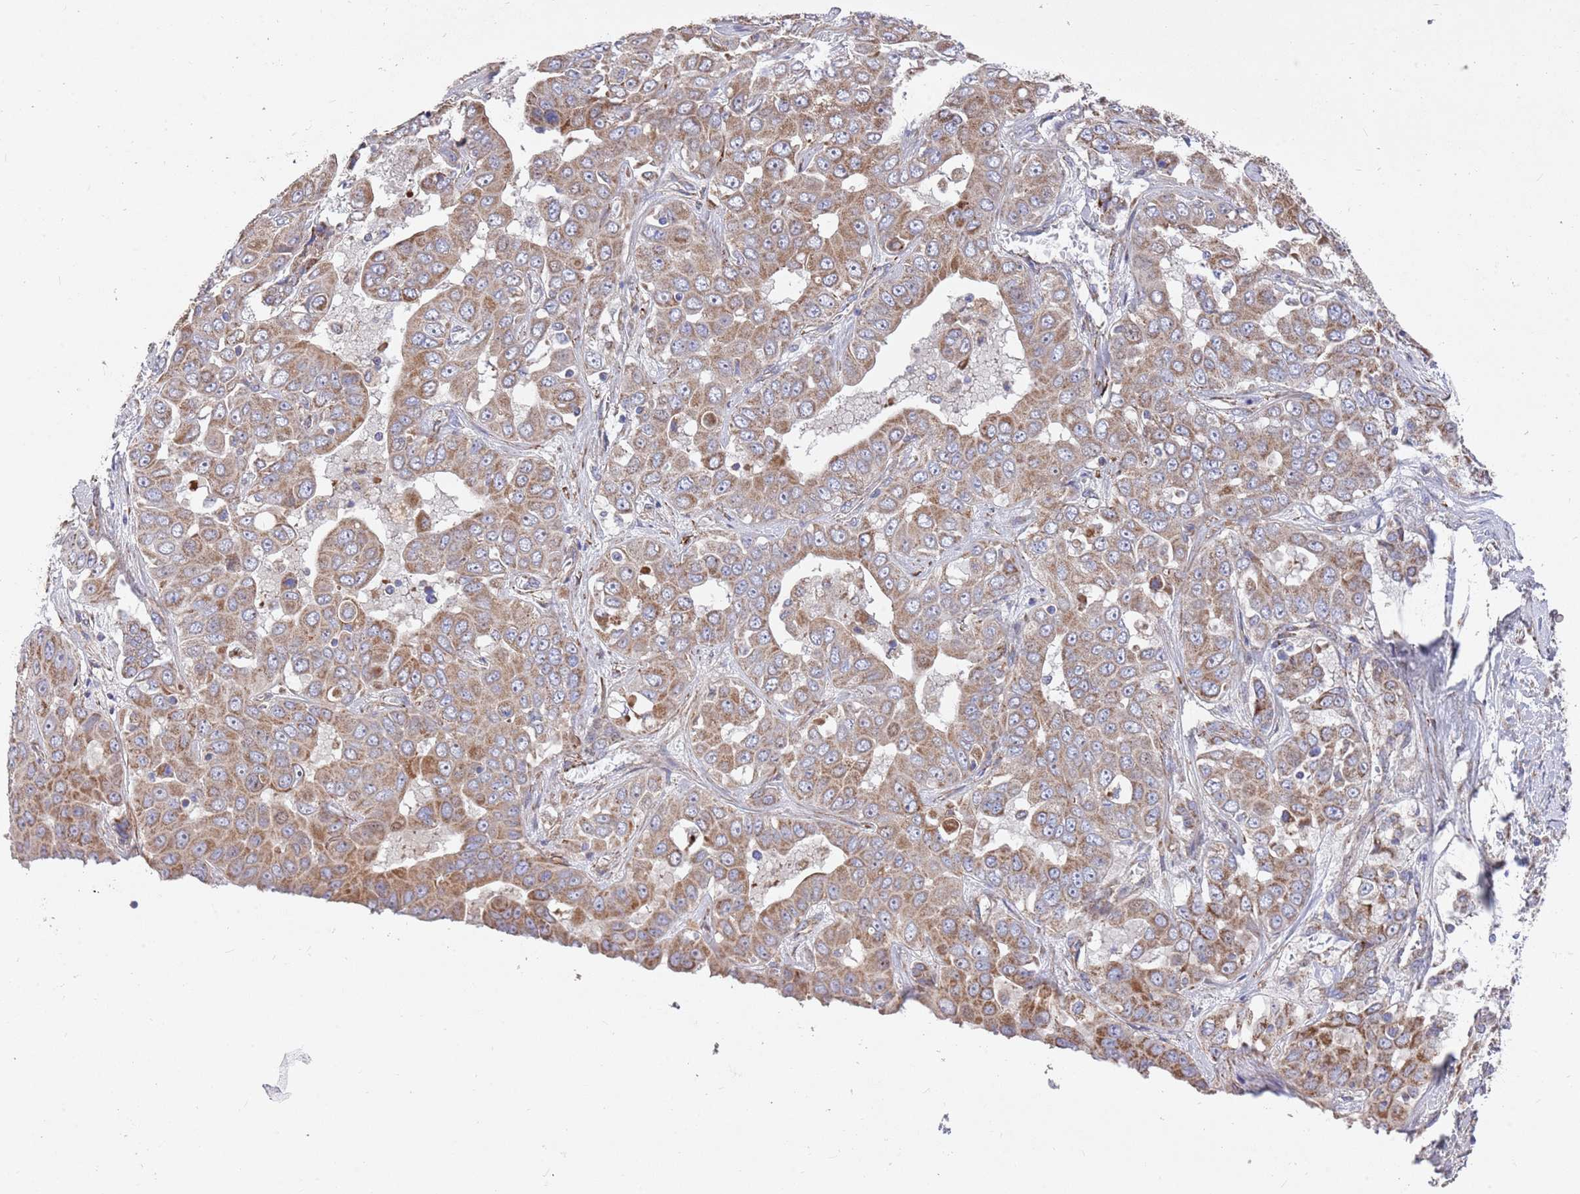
{"staining": {"intensity": "moderate", "quantity": ">75%", "location": "cytoplasmic/membranous"}, "tissue": "liver cancer", "cell_type": "Tumor cells", "image_type": "cancer", "snomed": [{"axis": "morphology", "description": "Cholangiocarcinoma"}, {"axis": "topography", "description": "Liver"}], "caption": "Immunohistochemical staining of human cholangiocarcinoma (liver) exhibits medium levels of moderate cytoplasmic/membranous protein positivity in about >75% of tumor cells.", "gene": "WDFY3", "patient": {"sex": "female", "age": 52}}